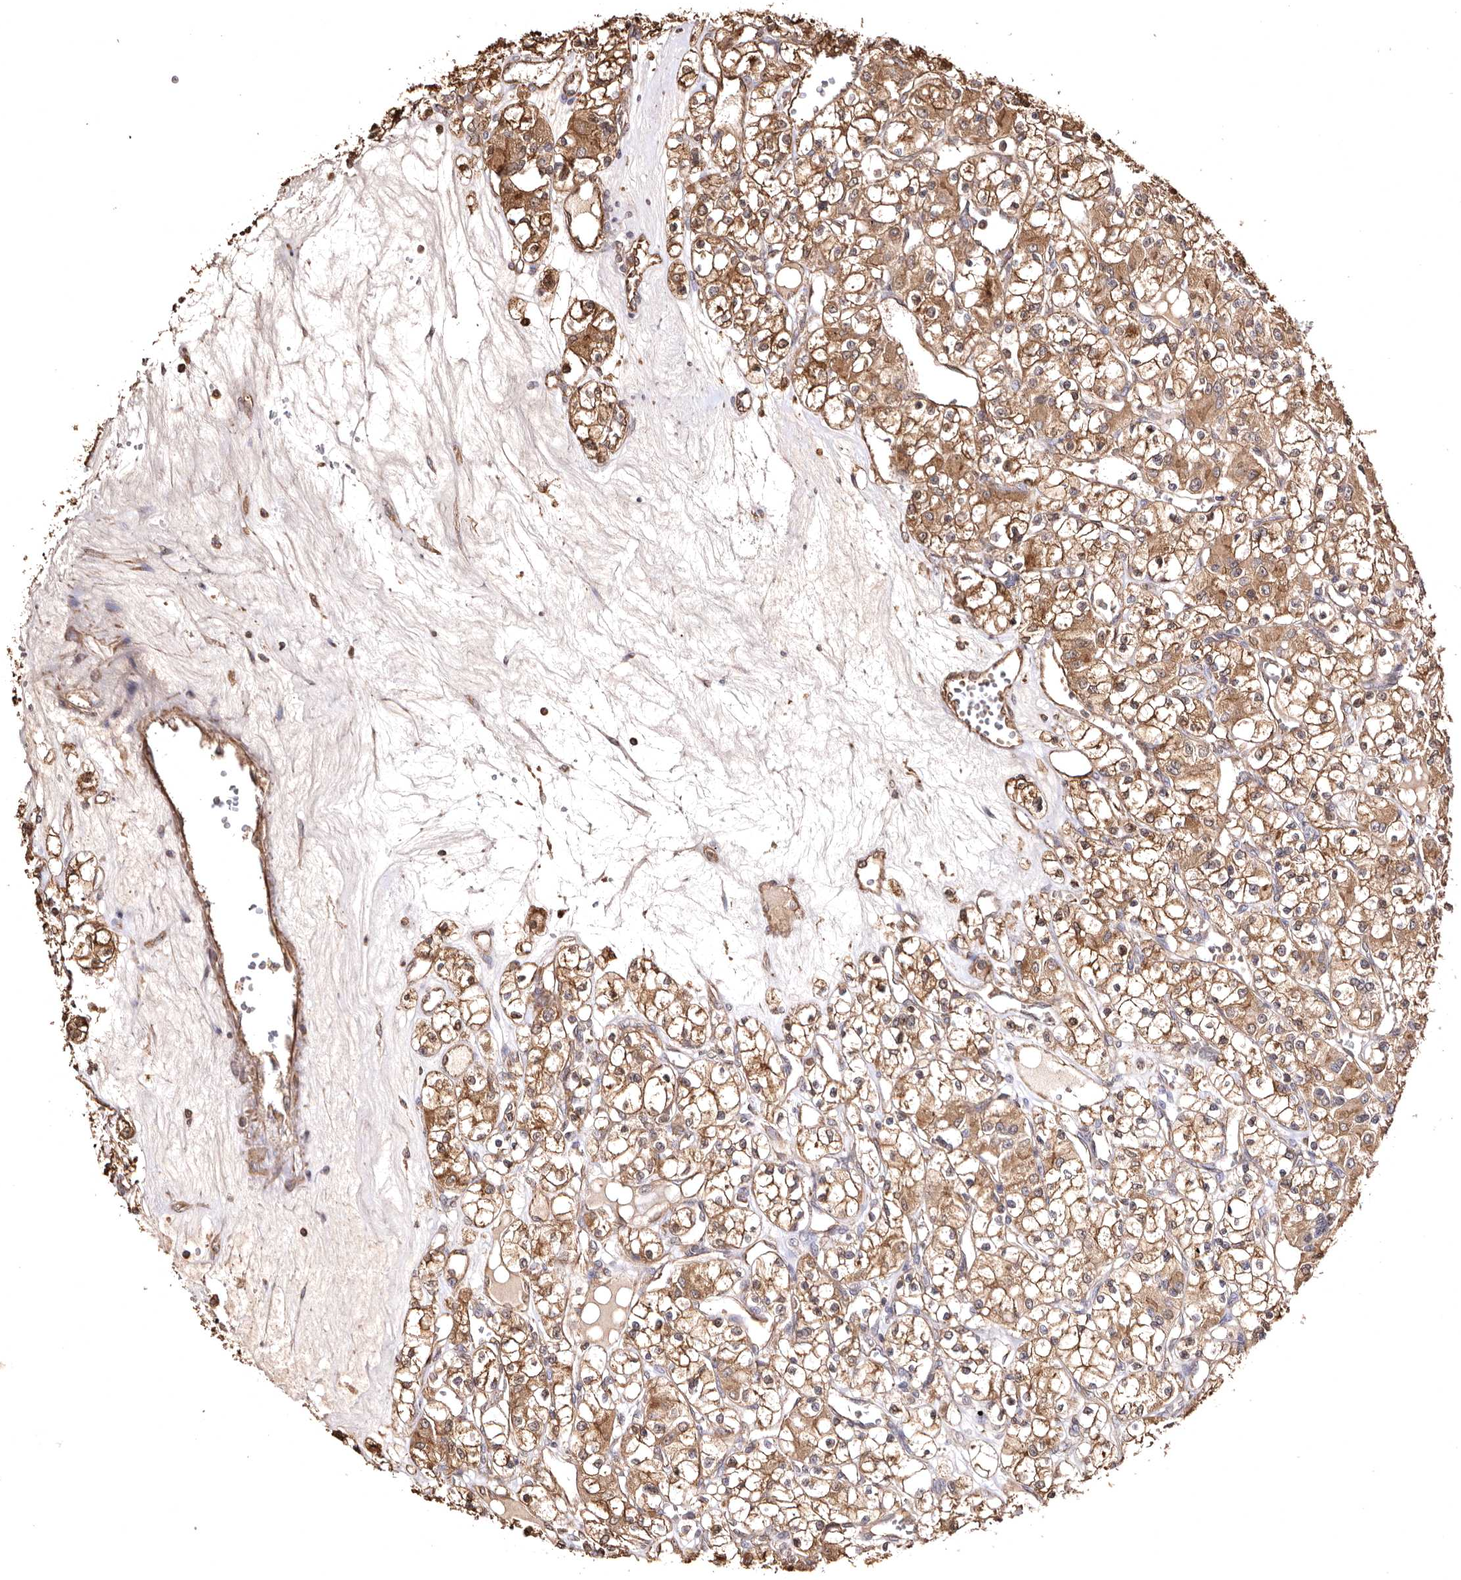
{"staining": {"intensity": "moderate", "quantity": ">75%", "location": "cytoplasmic/membranous"}, "tissue": "renal cancer", "cell_type": "Tumor cells", "image_type": "cancer", "snomed": [{"axis": "morphology", "description": "Adenocarcinoma, NOS"}, {"axis": "topography", "description": "Kidney"}], "caption": "Moderate cytoplasmic/membranous expression for a protein is appreciated in approximately >75% of tumor cells of renal adenocarcinoma using IHC.", "gene": "MACC1", "patient": {"sex": "female", "age": 59}}